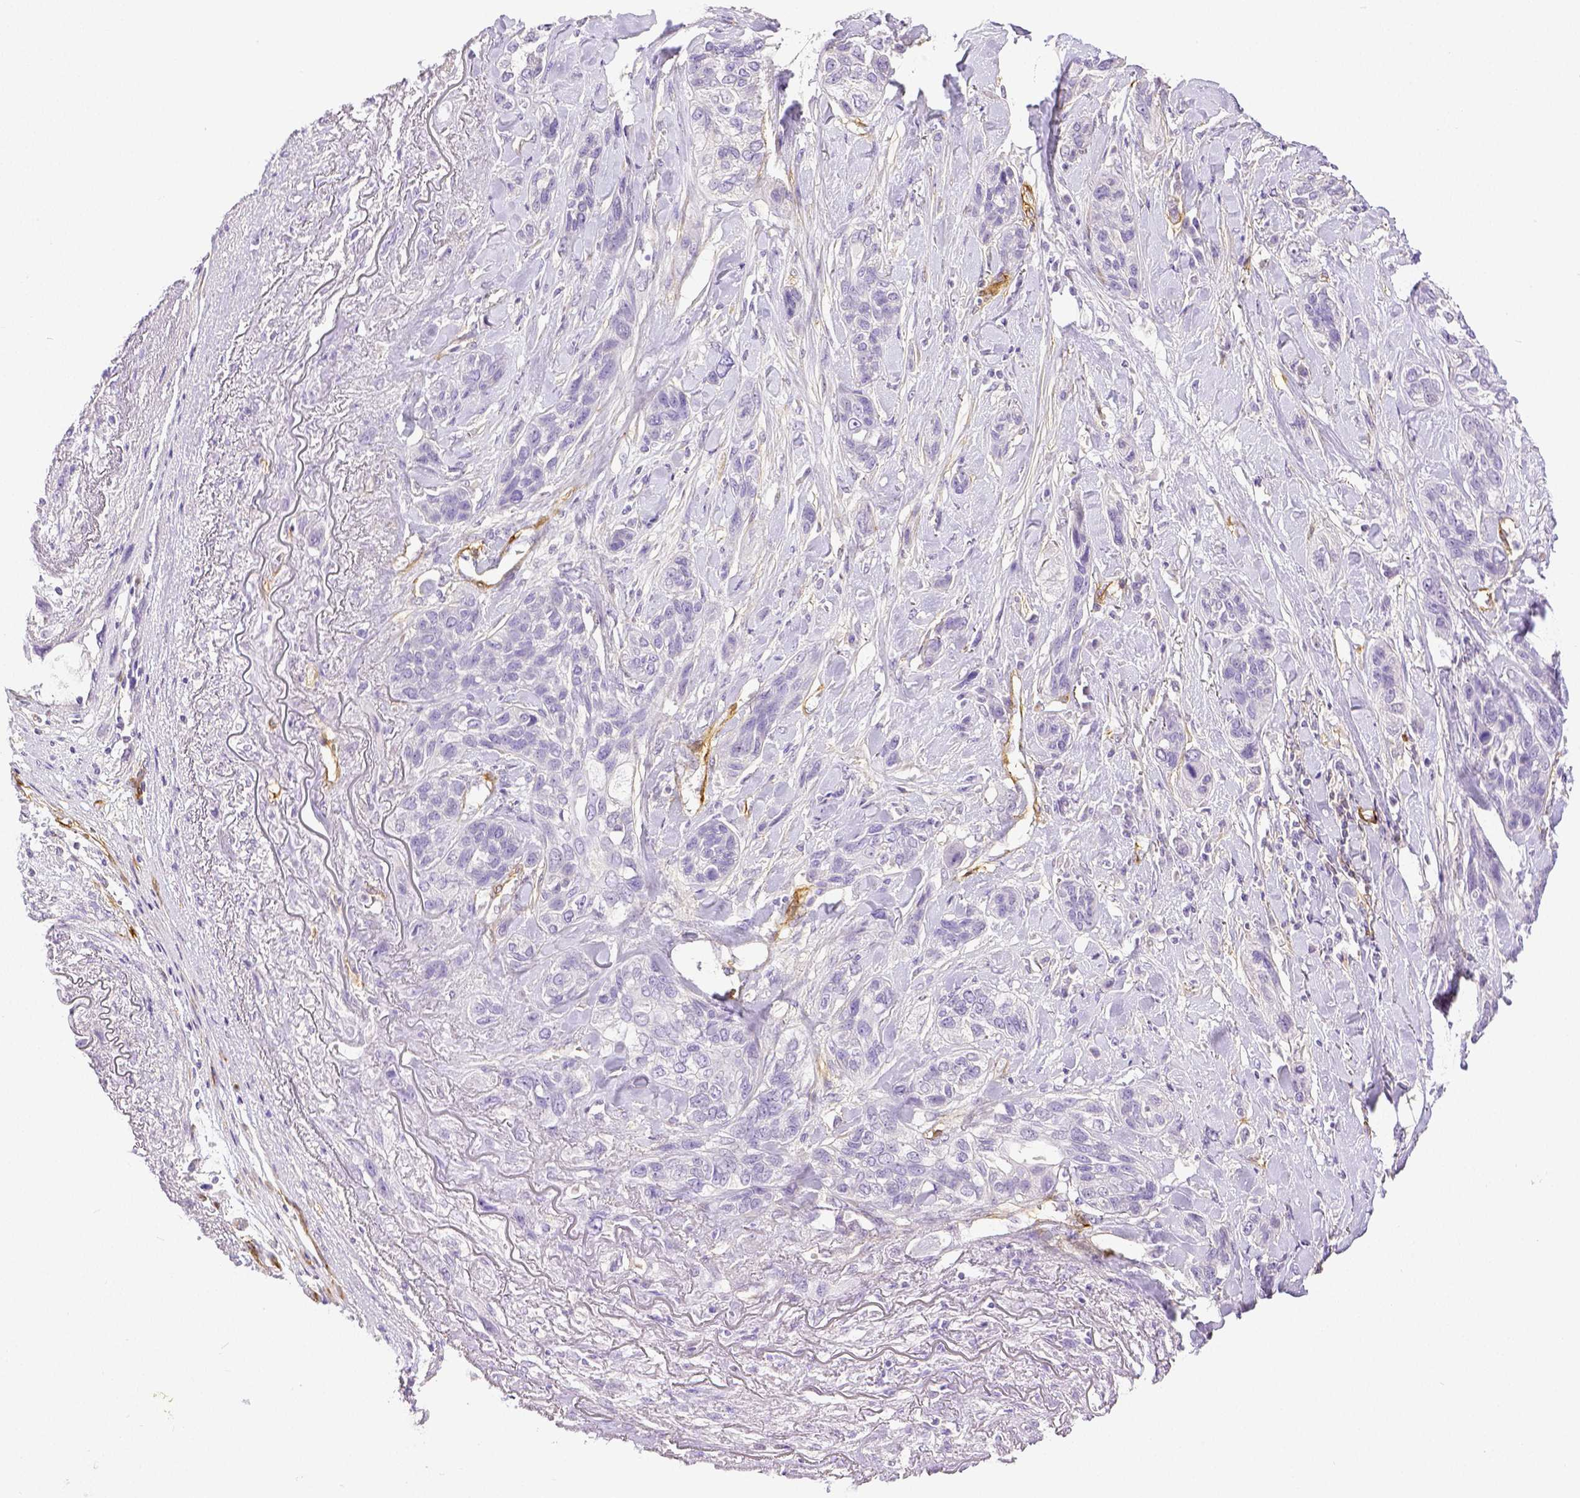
{"staining": {"intensity": "negative", "quantity": "none", "location": "none"}, "tissue": "lung cancer", "cell_type": "Tumor cells", "image_type": "cancer", "snomed": [{"axis": "morphology", "description": "Squamous cell carcinoma, NOS"}, {"axis": "topography", "description": "Lung"}], "caption": "An image of lung squamous cell carcinoma stained for a protein demonstrates no brown staining in tumor cells.", "gene": "THY1", "patient": {"sex": "female", "age": 70}}